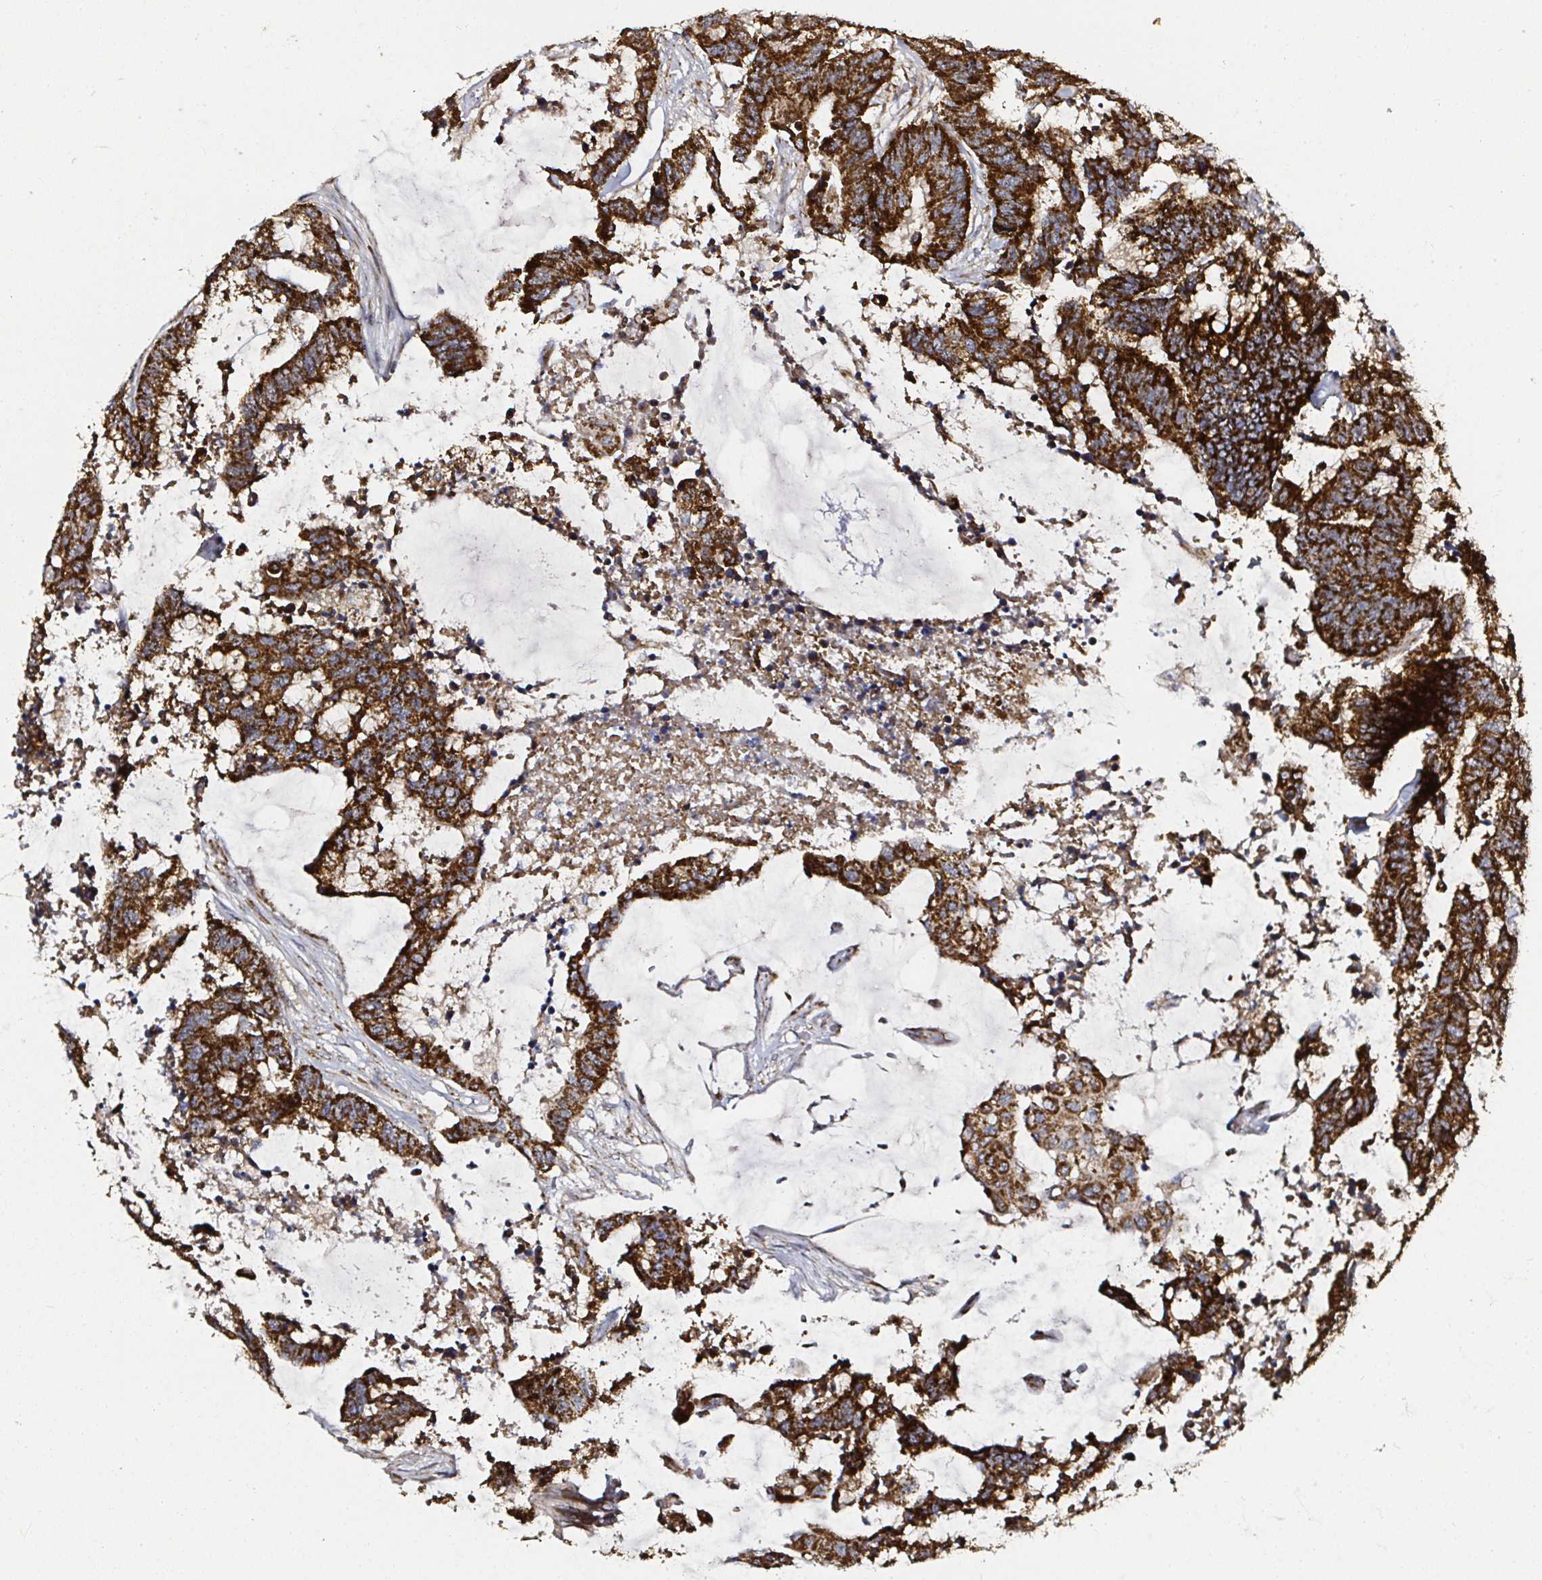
{"staining": {"intensity": "strong", "quantity": ">75%", "location": "cytoplasmic/membranous"}, "tissue": "colorectal cancer", "cell_type": "Tumor cells", "image_type": "cancer", "snomed": [{"axis": "morphology", "description": "Adenocarcinoma, NOS"}, {"axis": "topography", "description": "Rectum"}], "caption": "Colorectal cancer (adenocarcinoma) was stained to show a protein in brown. There is high levels of strong cytoplasmic/membranous expression in approximately >75% of tumor cells. (DAB IHC, brown staining for protein, blue staining for nuclei).", "gene": "ATAD3B", "patient": {"sex": "female", "age": 59}}